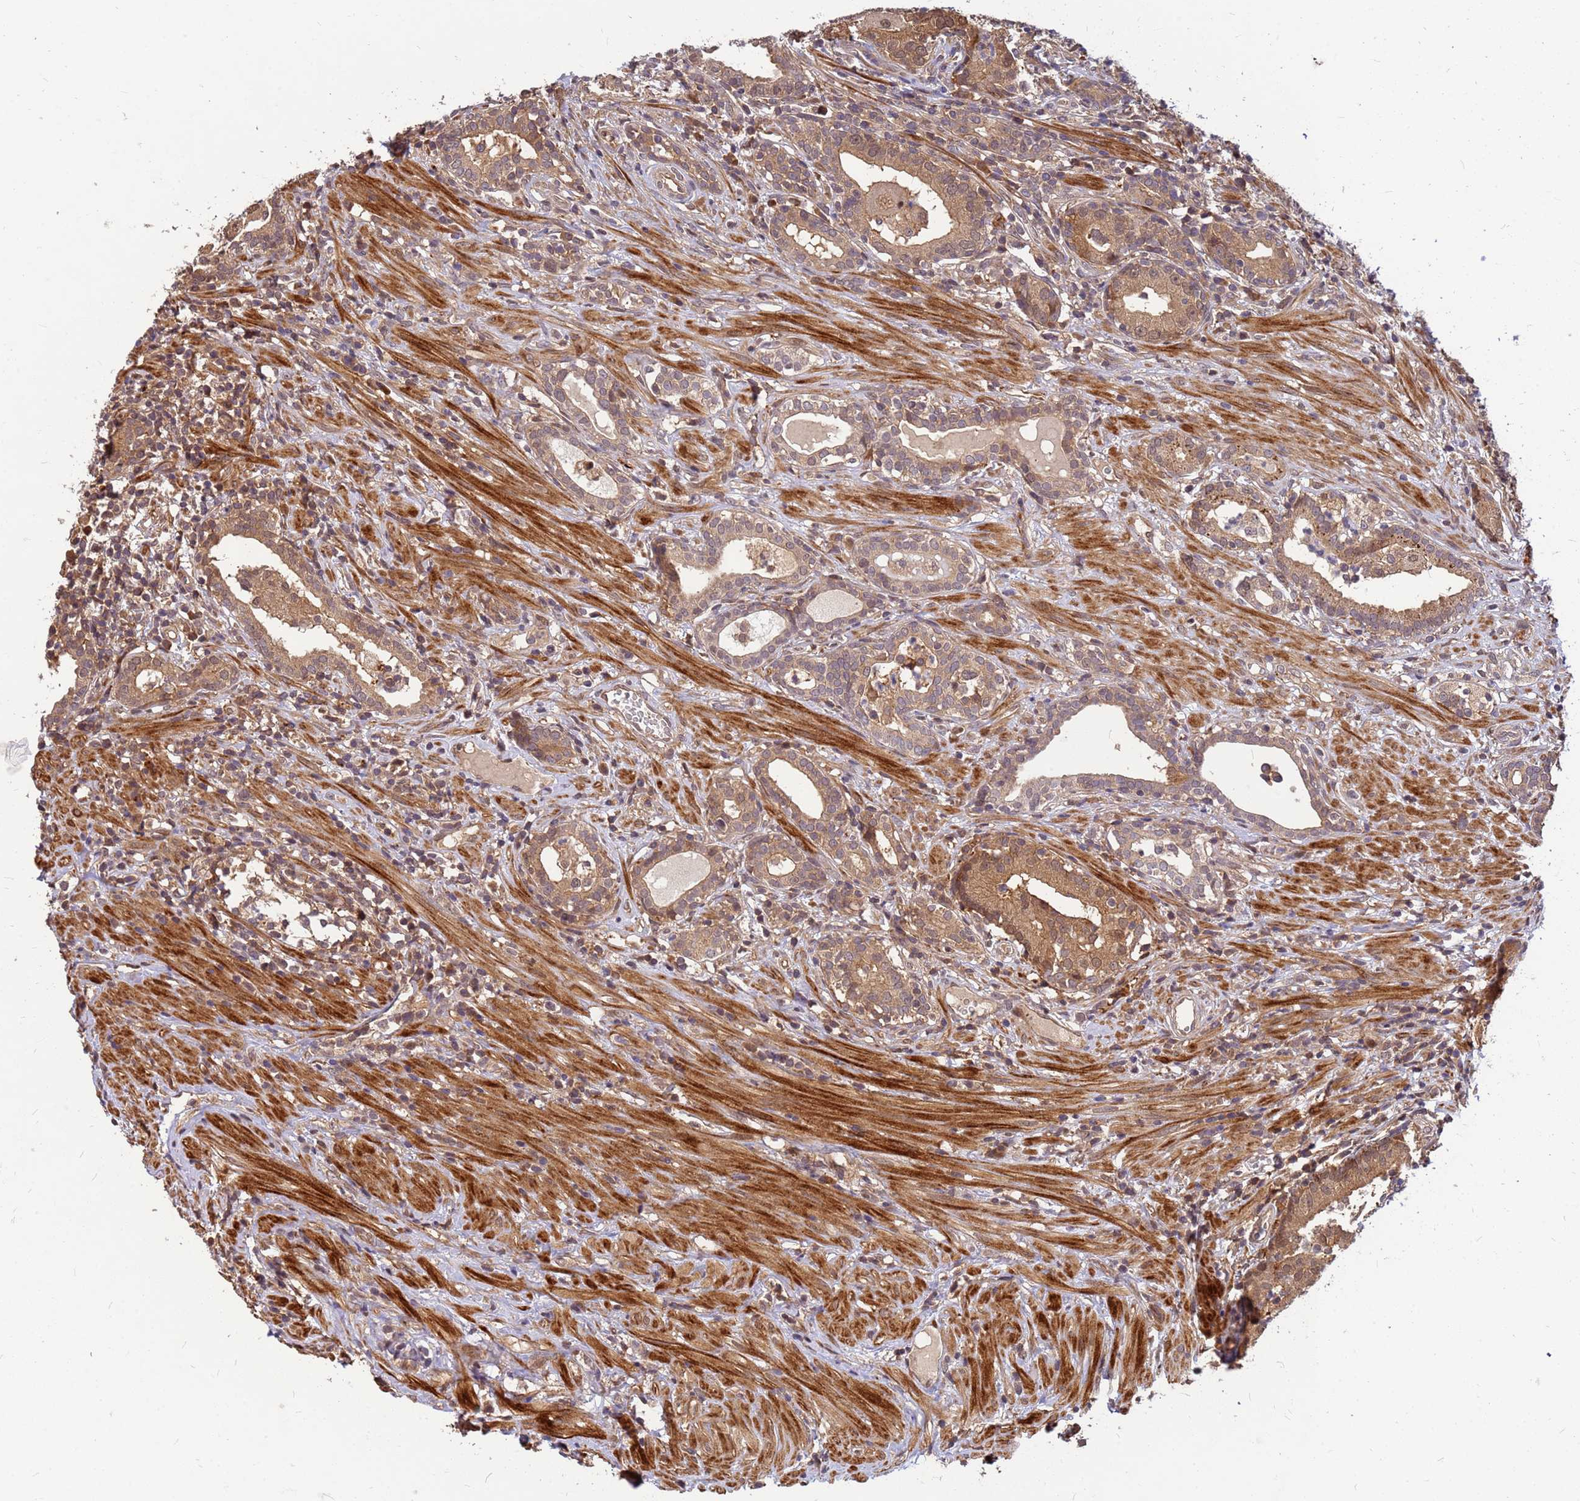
{"staining": {"intensity": "moderate", "quantity": ">75%", "location": "cytoplasmic/membranous,nuclear"}, "tissue": "prostate cancer", "cell_type": "Tumor cells", "image_type": "cancer", "snomed": [{"axis": "morphology", "description": "Adenocarcinoma, High grade"}, {"axis": "topography", "description": "Prostate"}], "caption": "Human prostate high-grade adenocarcinoma stained for a protein (brown) reveals moderate cytoplasmic/membranous and nuclear positive expression in about >75% of tumor cells.", "gene": "DUS4L", "patient": {"sex": "male", "age": 67}}